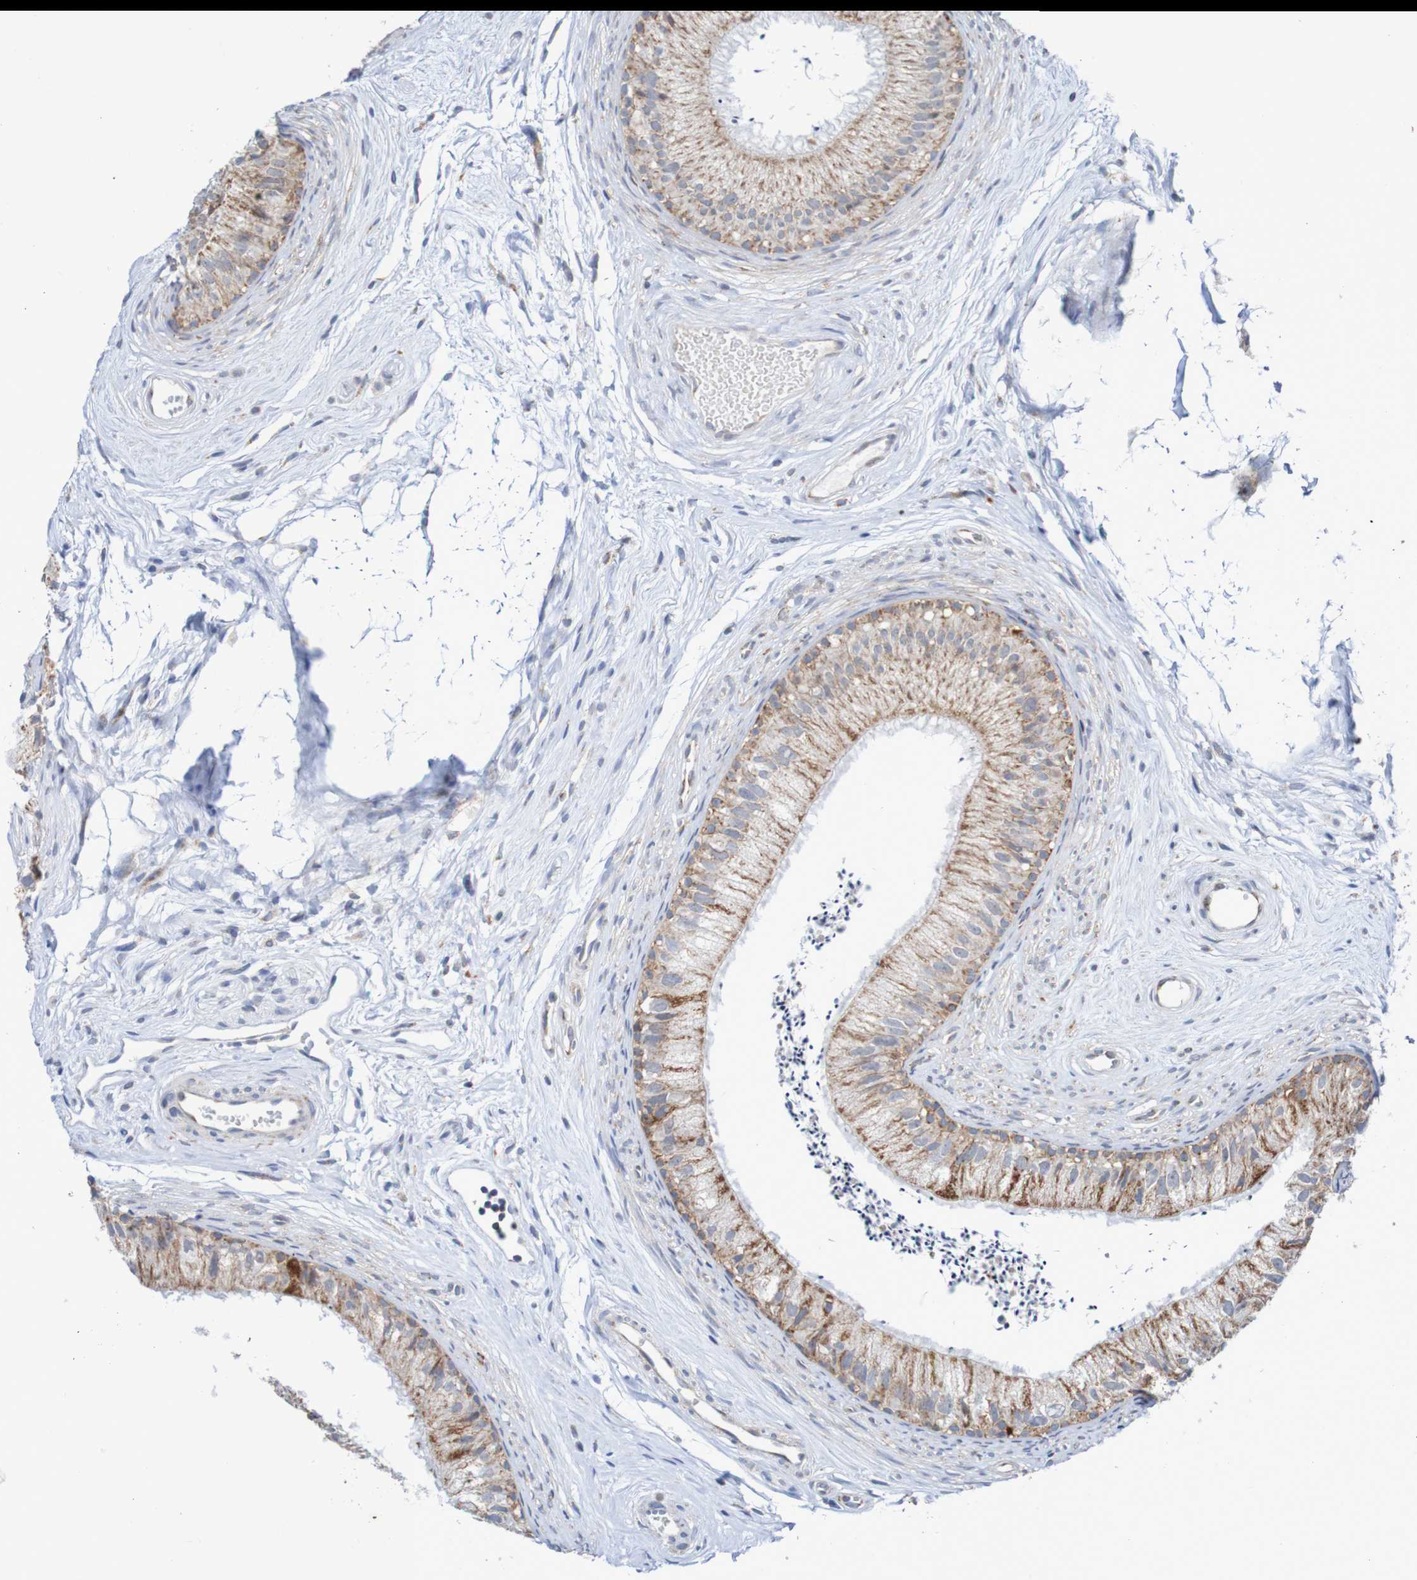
{"staining": {"intensity": "weak", "quantity": ">75%", "location": "cytoplasmic/membranous"}, "tissue": "epididymis", "cell_type": "Glandular cells", "image_type": "normal", "snomed": [{"axis": "morphology", "description": "Normal tissue, NOS"}, {"axis": "topography", "description": "Epididymis"}], "caption": "The histopathology image exhibits staining of unremarkable epididymis, revealing weak cytoplasmic/membranous protein expression (brown color) within glandular cells.", "gene": "DVL1", "patient": {"sex": "male", "age": 56}}